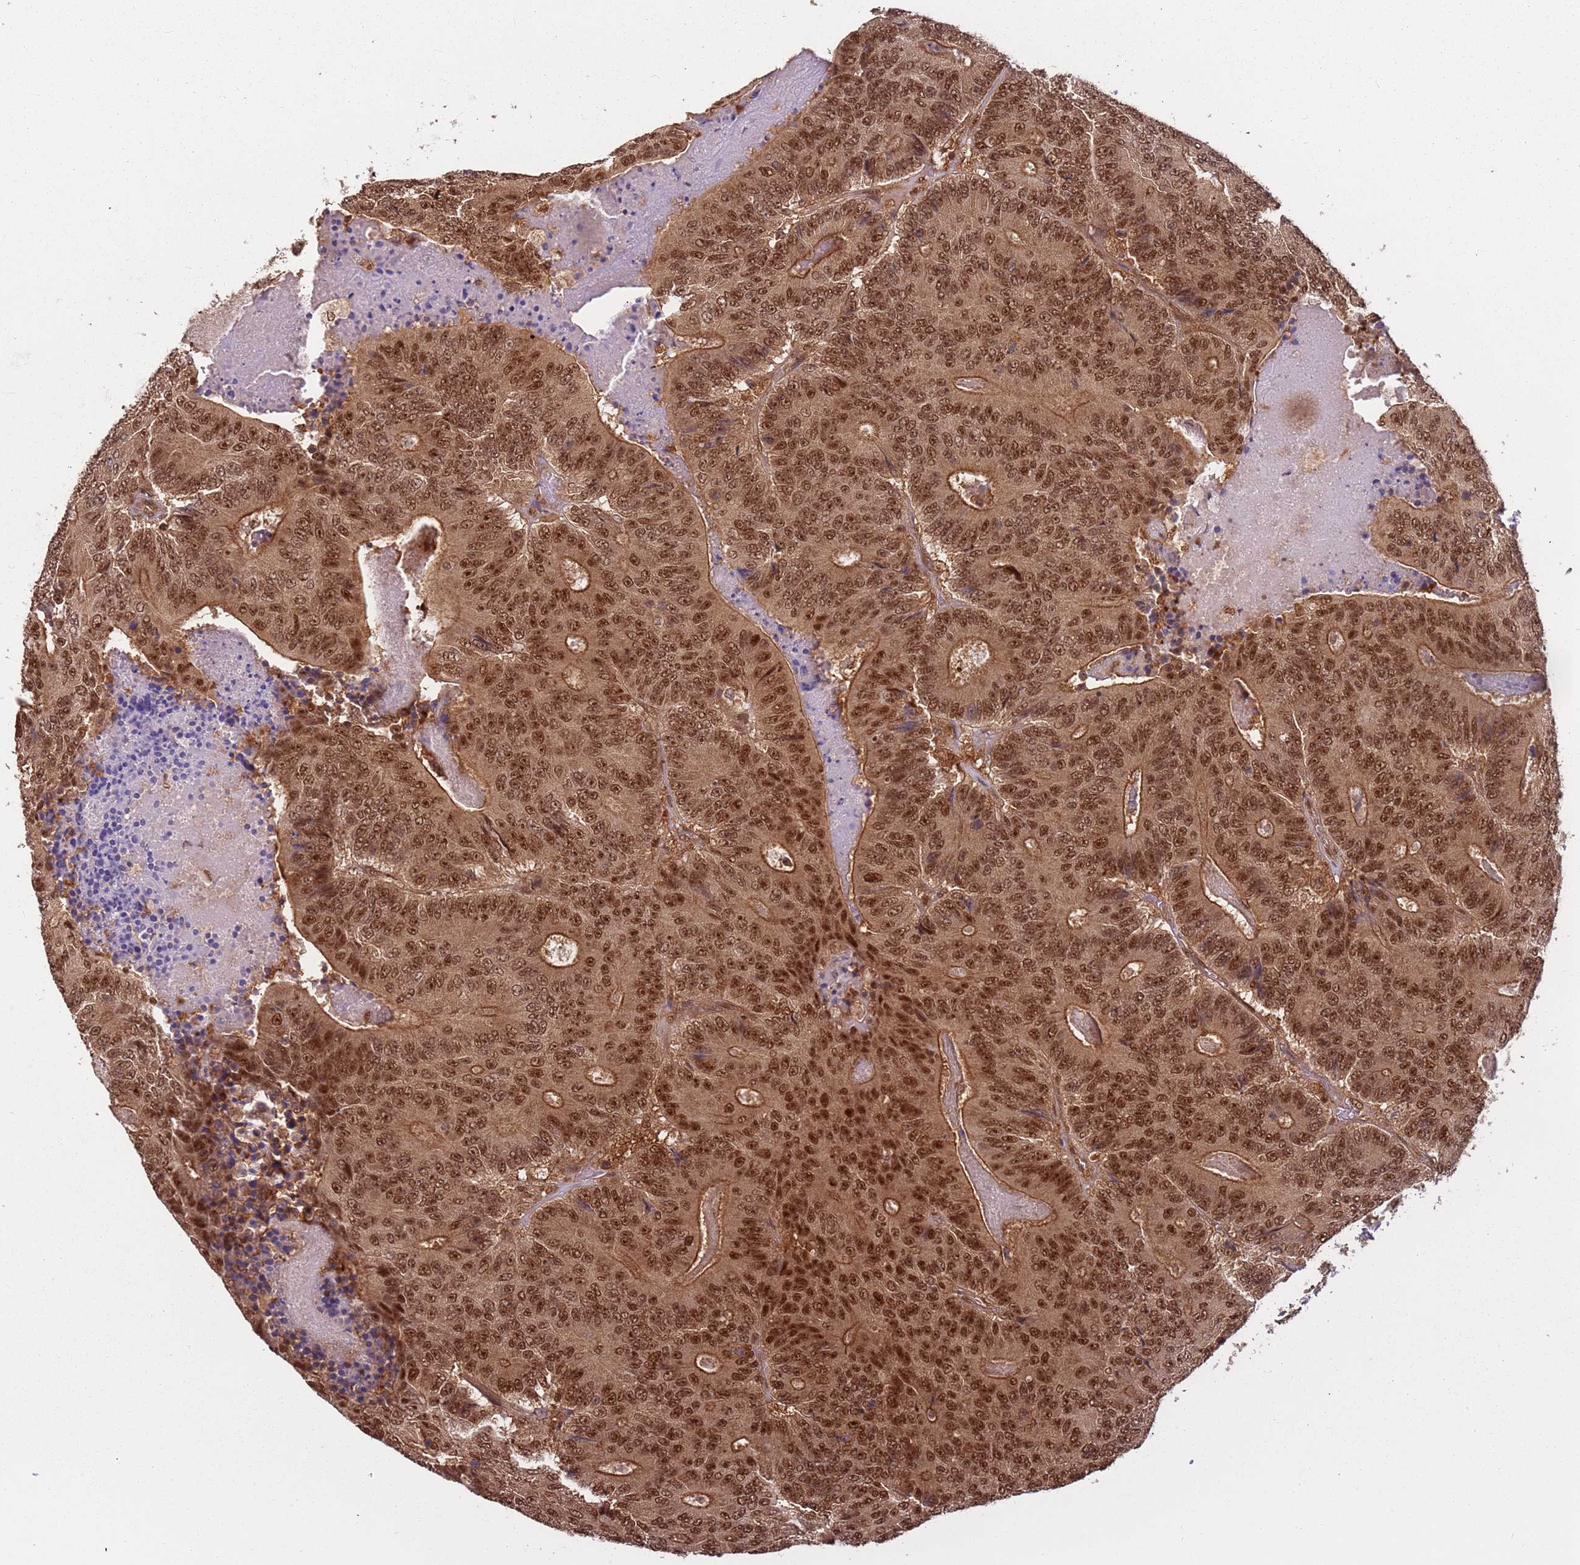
{"staining": {"intensity": "strong", "quantity": ">75%", "location": "cytoplasmic/membranous,nuclear"}, "tissue": "colorectal cancer", "cell_type": "Tumor cells", "image_type": "cancer", "snomed": [{"axis": "morphology", "description": "Adenocarcinoma, NOS"}, {"axis": "topography", "description": "Colon"}], "caption": "Colorectal adenocarcinoma was stained to show a protein in brown. There is high levels of strong cytoplasmic/membranous and nuclear positivity in about >75% of tumor cells.", "gene": "PGLS", "patient": {"sex": "male", "age": 83}}